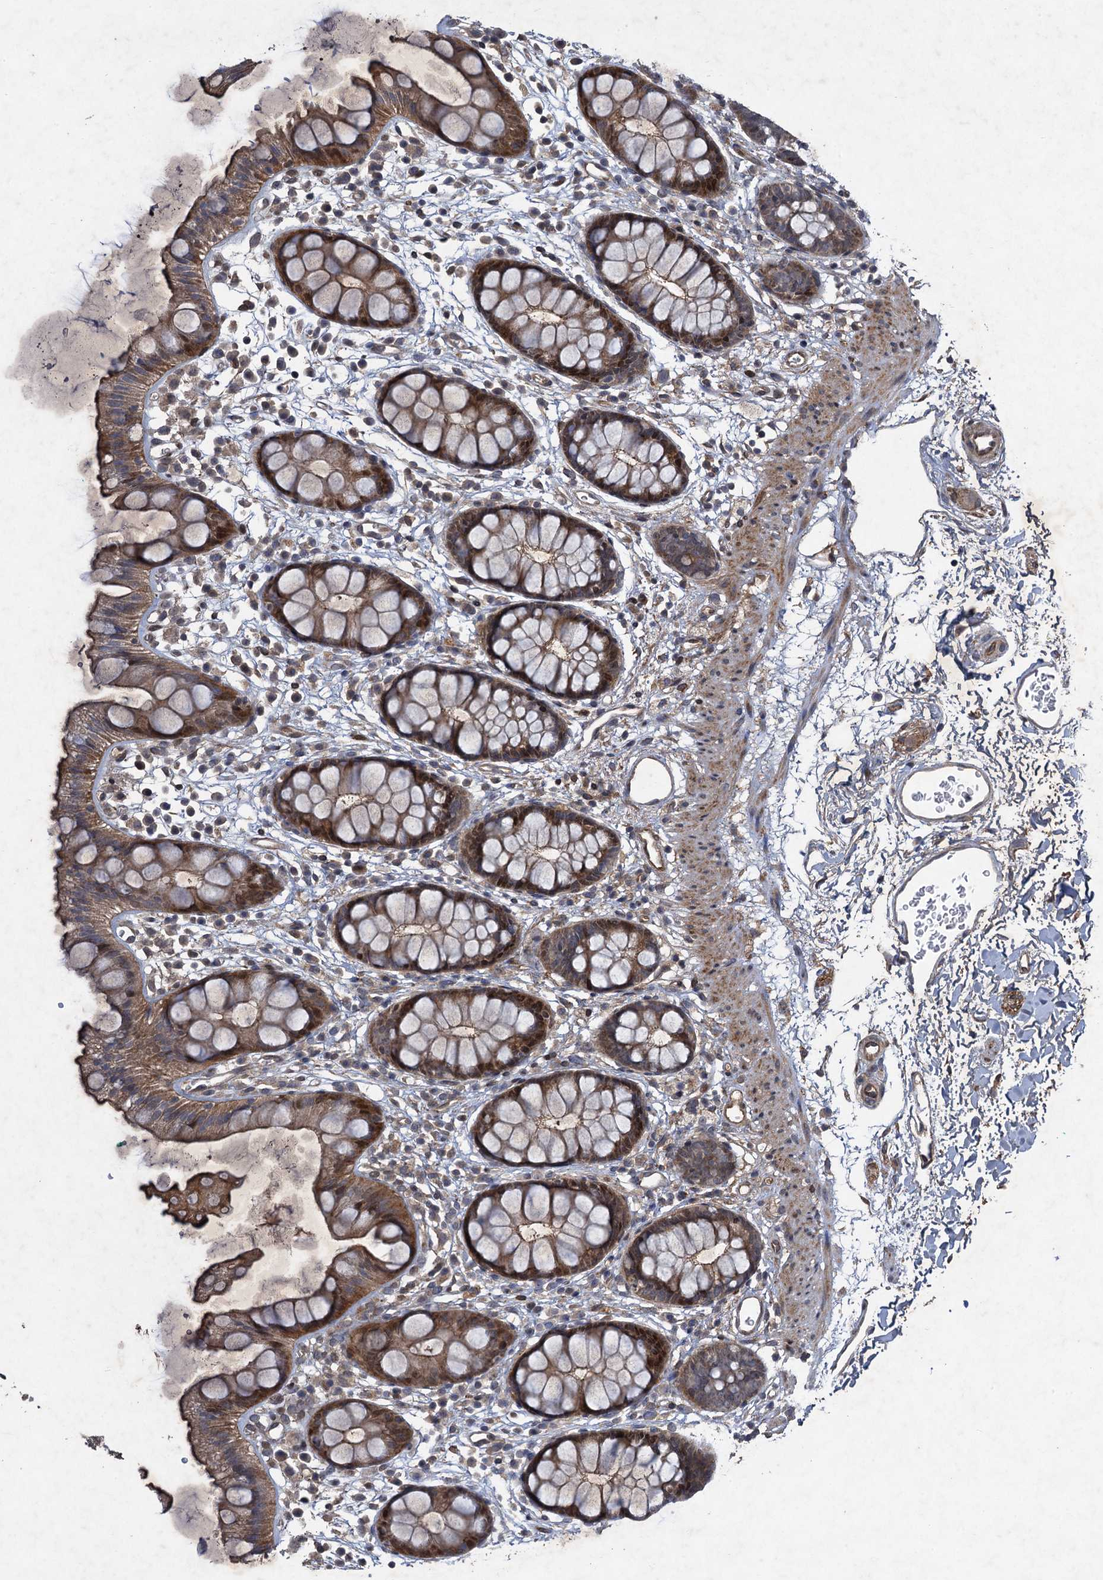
{"staining": {"intensity": "moderate", "quantity": "25%-75%", "location": "cytoplasmic/membranous"}, "tissue": "rectum", "cell_type": "Glandular cells", "image_type": "normal", "snomed": [{"axis": "morphology", "description": "Normal tissue, NOS"}, {"axis": "topography", "description": "Rectum"}], "caption": "A brown stain labels moderate cytoplasmic/membranous positivity of a protein in glandular cells of normal human rectum. The staining was performed using DAB, with brown indicating positive protein expression. Nuclei are stained blue with hematoxylin.", "gene": "NUDT22", "patient": {"sex": "female", "age": 65}}